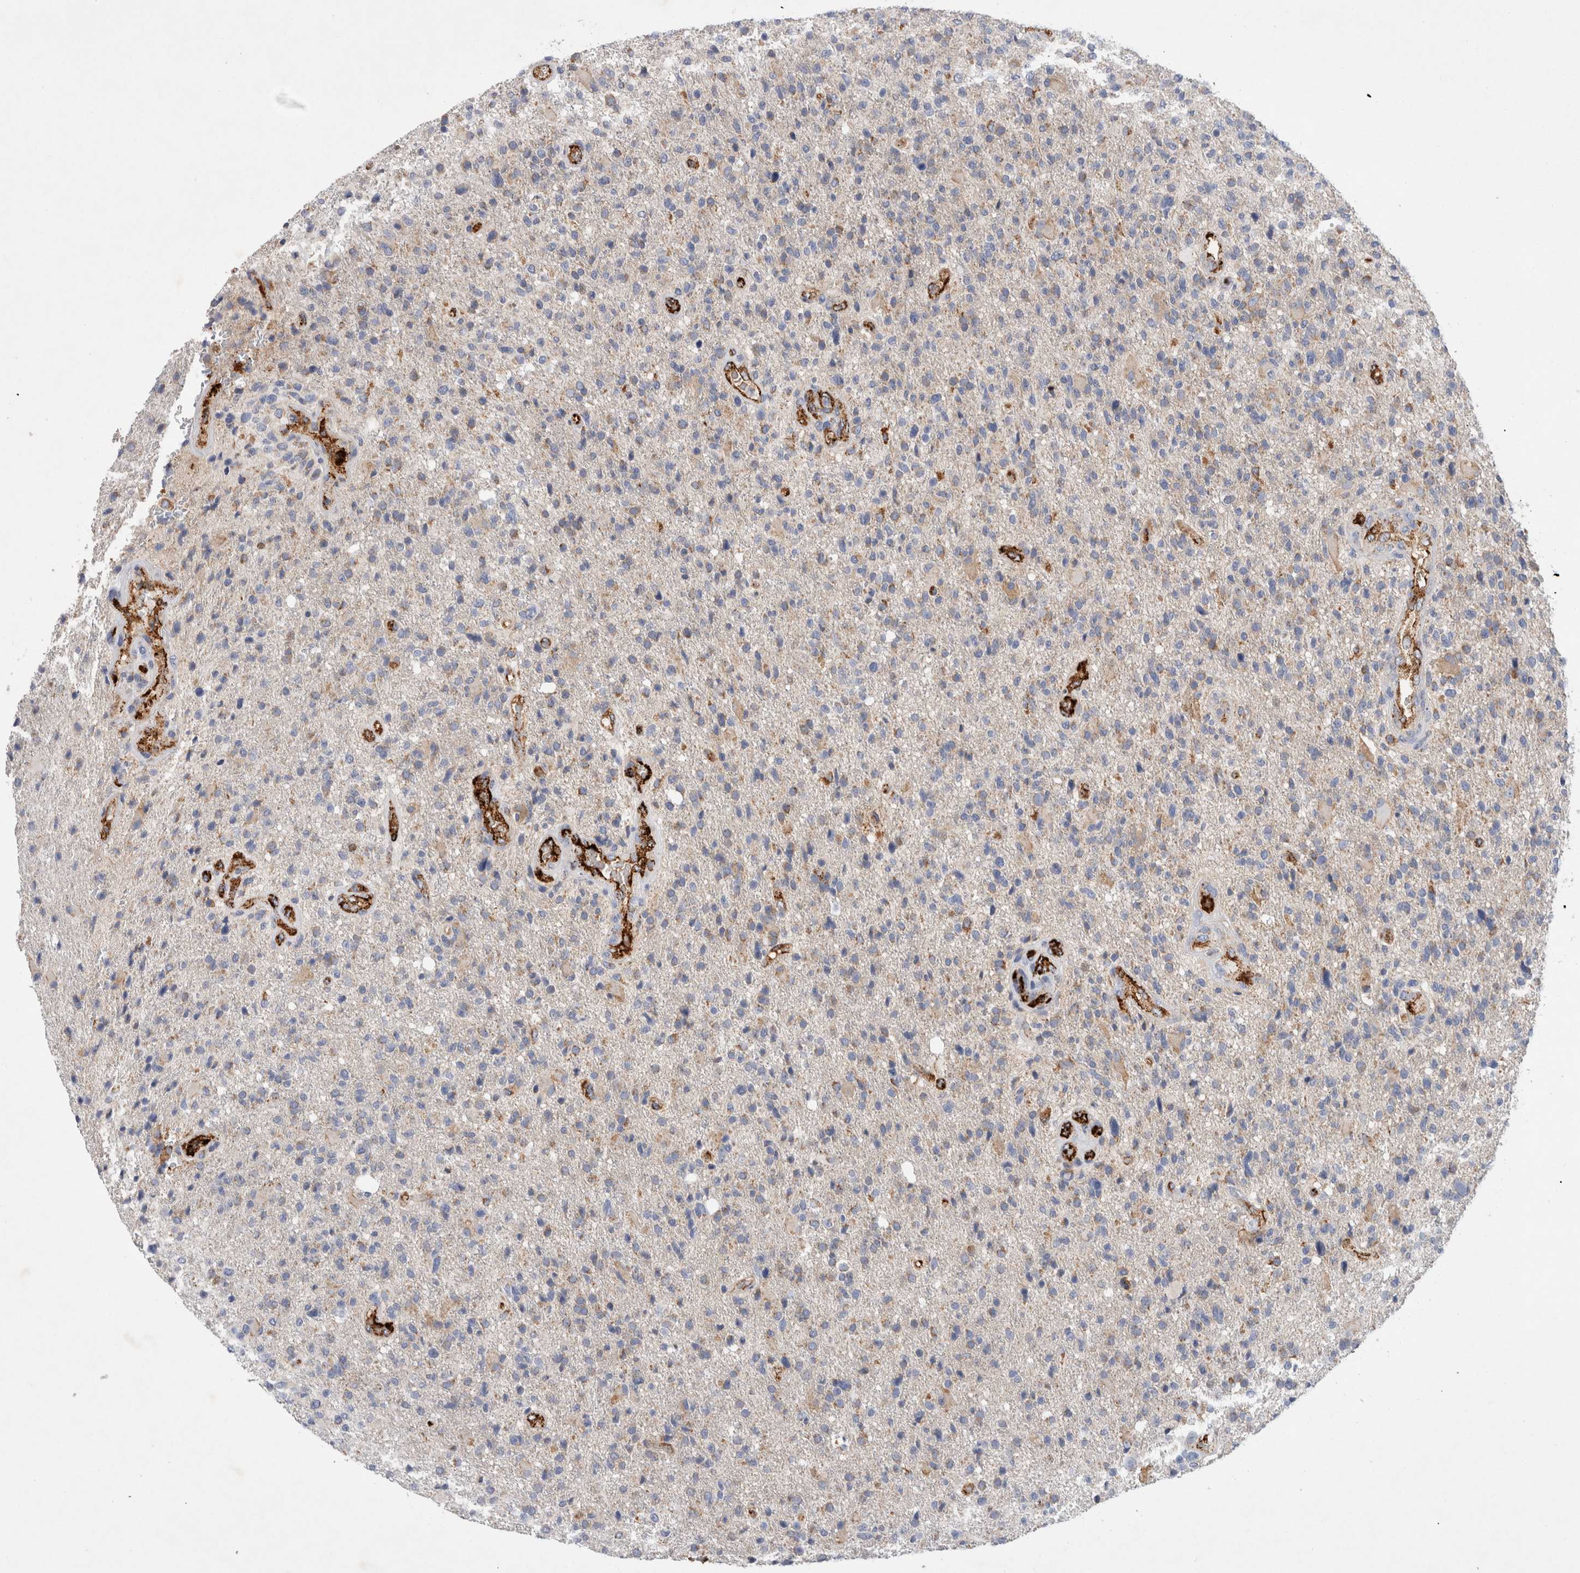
{"staining": {"intensity": "weak", "quantity": "25%-75%", "location": "cytoplasmic/membranous"}, "tissue": "glioma", "cell_type": "Tumor cells", "image_type": "cancer", "snomed": [{"axis": "morphology", "description": "Glioma, malignant, High grade"}, {"axis": "topography", "description": "Brain"}], "caption": "A brown stain shows weak cytoplasmic/membranous expression of a protein in human malignant glioma (high-grade) tumor cells. The protein is shown in brown color, while the nuclei are stained blue.", "gene": "IARS2", "patient": {"sex": "male", "age": 72}}